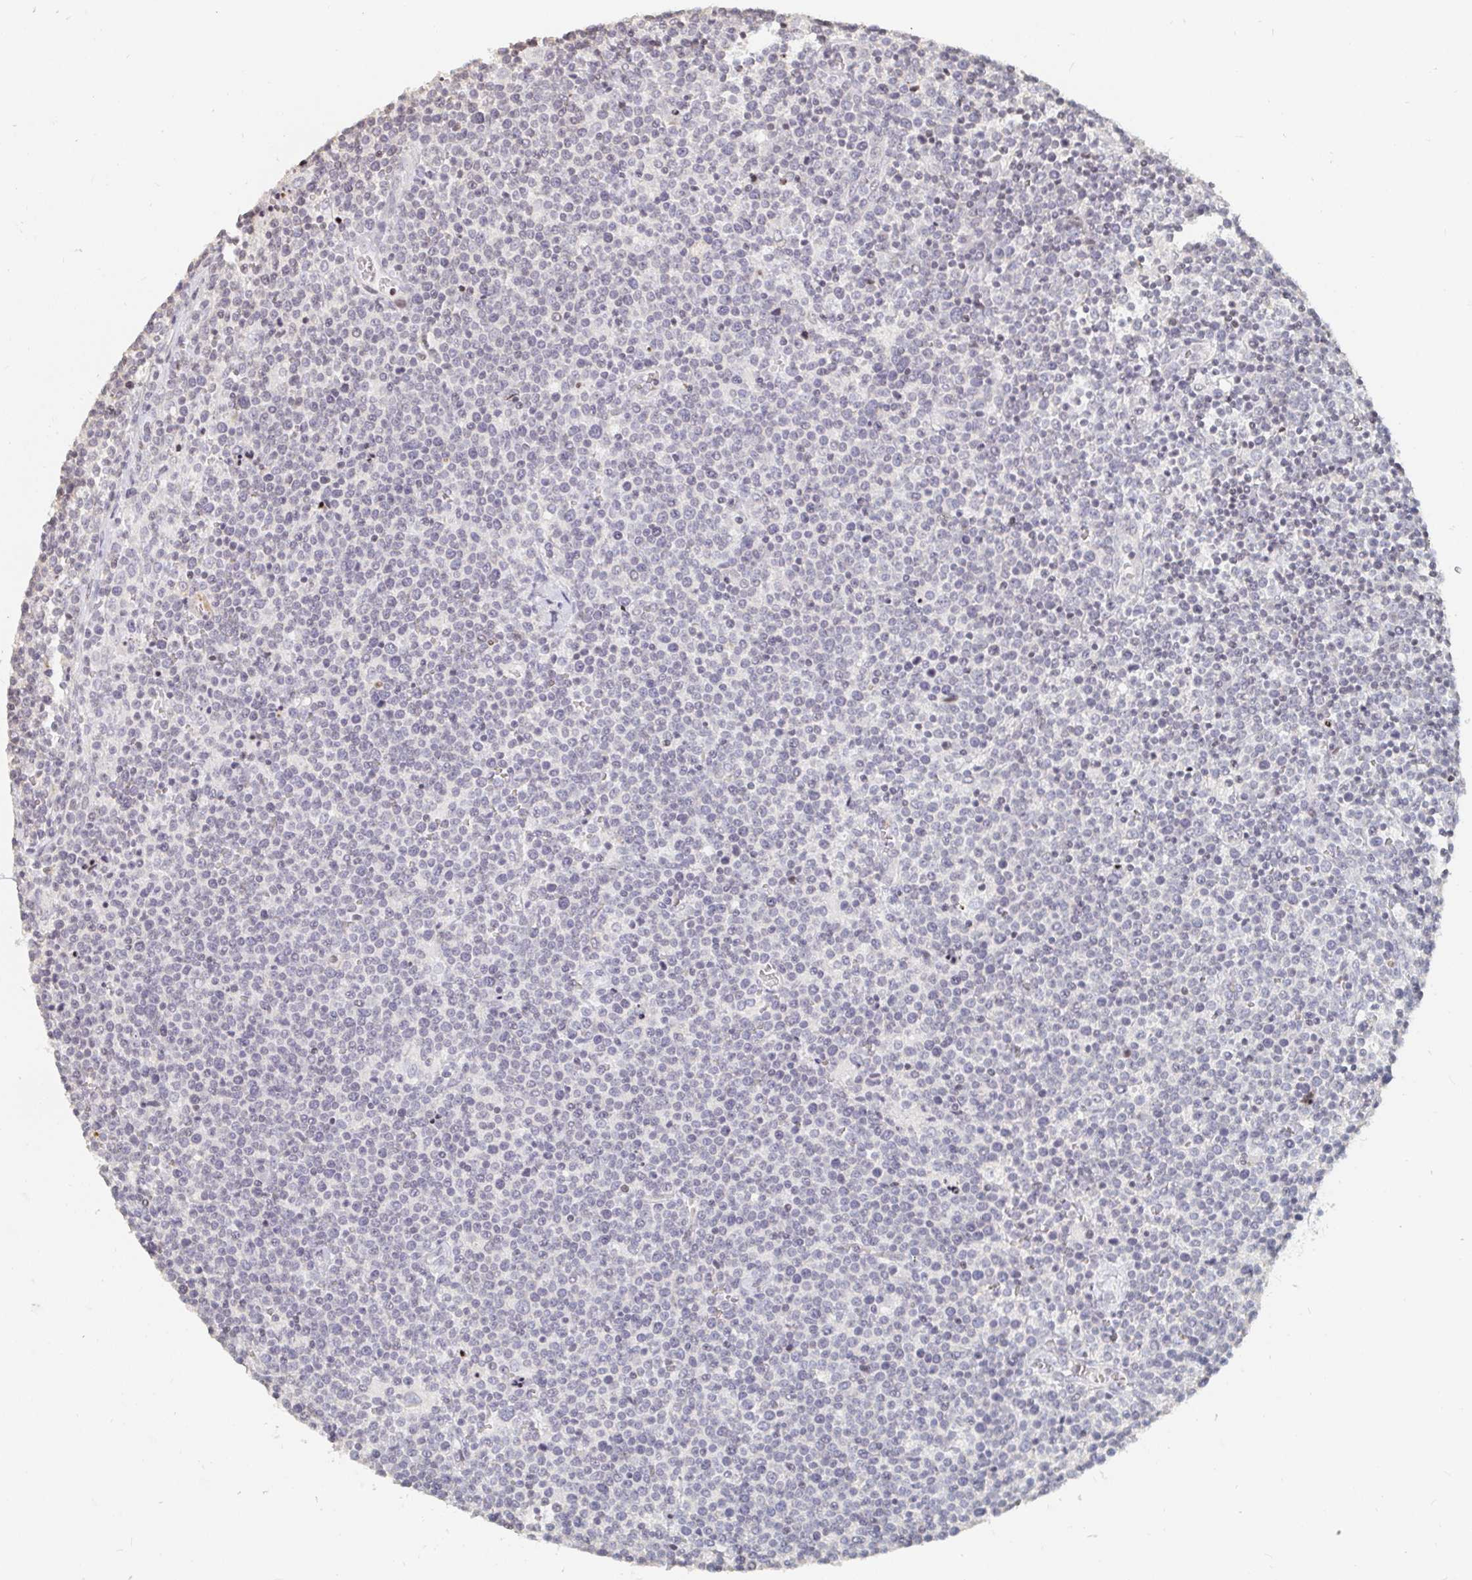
{"staining": {"intensity": "negative", "quantity": "none", "location": "none"}, "tissue": "lymphoma", "cell_type": "Tumor cells", "image_type": "cancer", "snomed": [{"axis": "morphology", "description": "Malignant lymphoma, non-Hodgkin's type, High grade"}, {"axis": "topography", "description": "Lymph node"}], "caption": "This is an immunohistochemistry (IHC) image of lymphoma. There is no staining in tumor cells.", "gene": "NME9", "patient": {"sex": "male", "age": 61}}